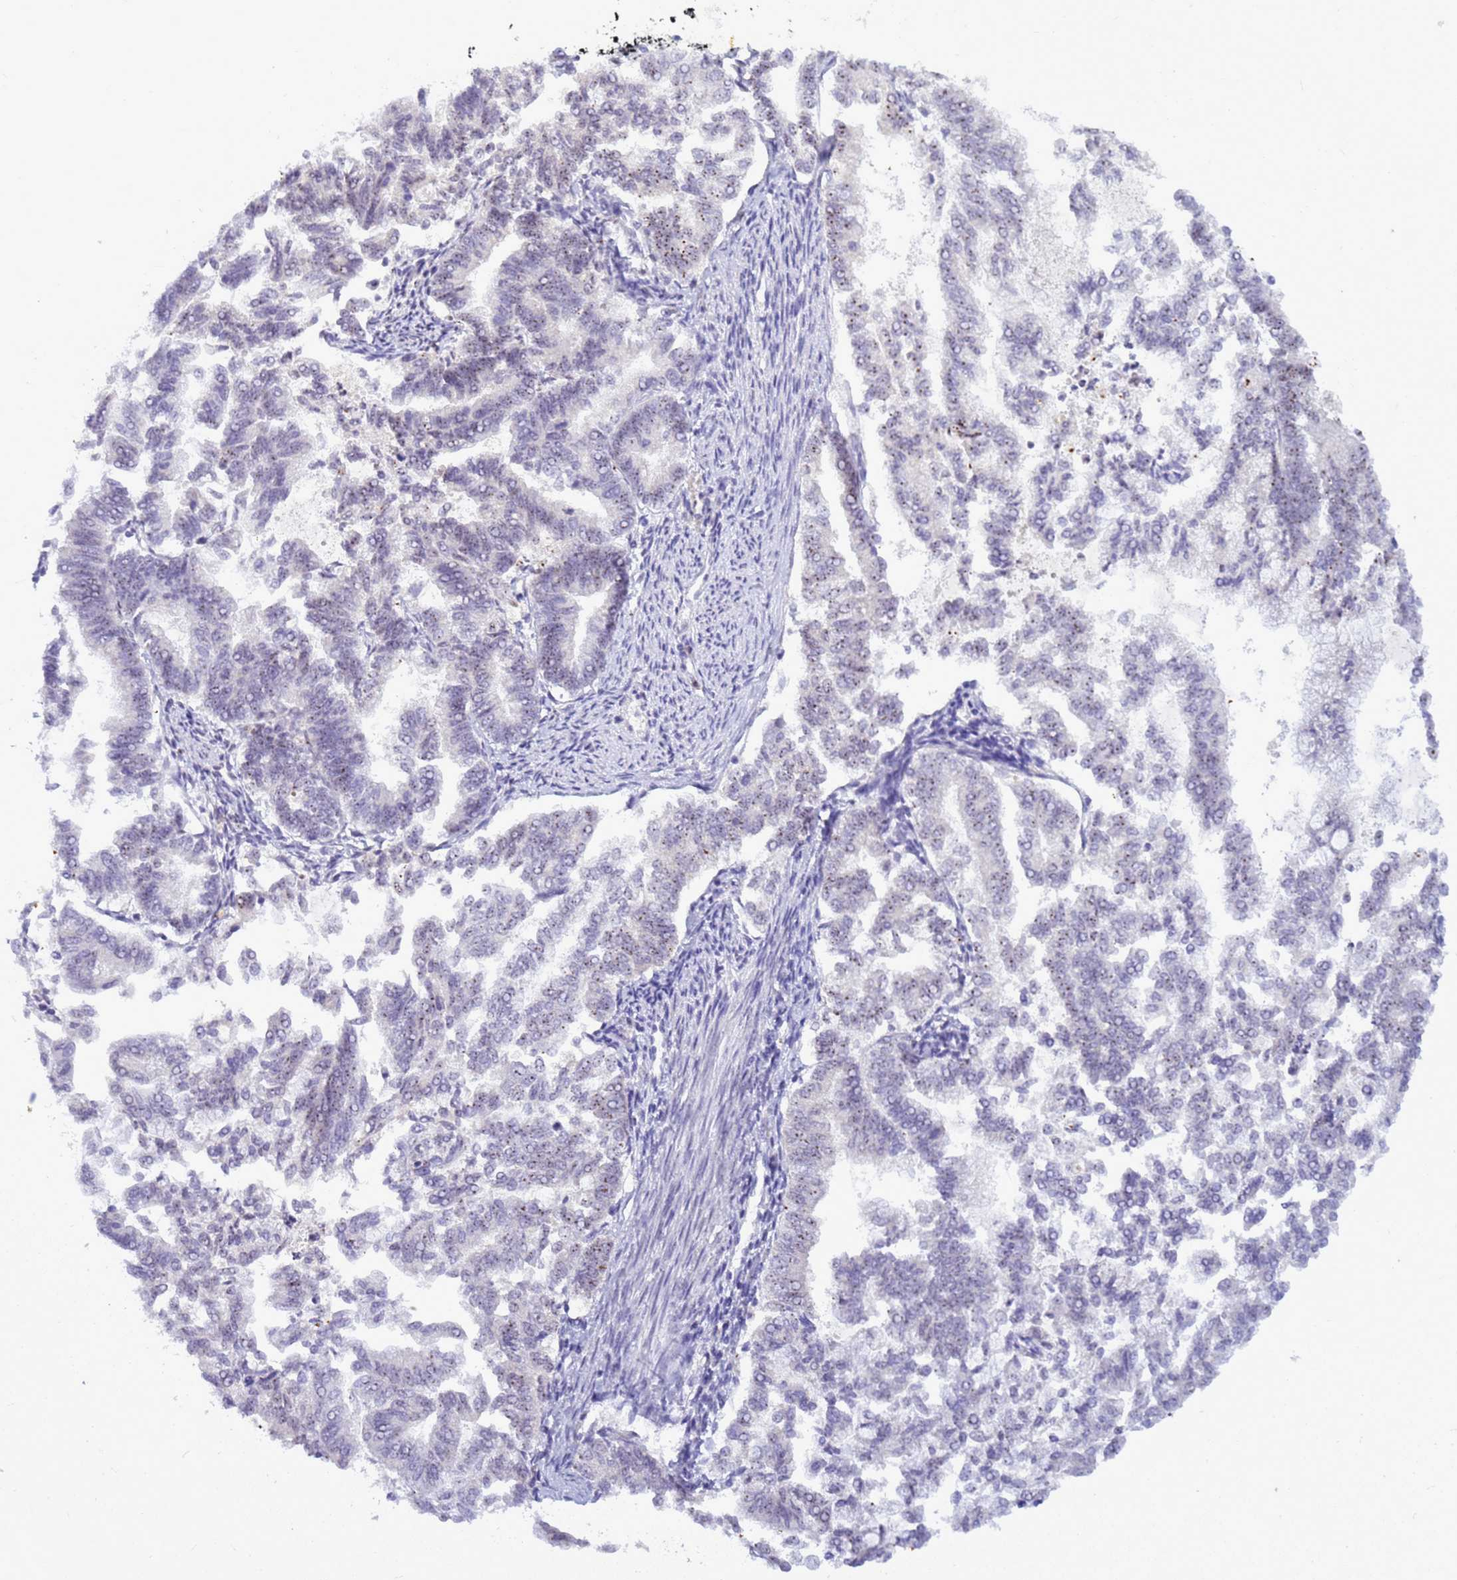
{"staining": {"intensity": "weak", "quantity": "<25%", "location": "nuclear"}, "tissue": "endometrial cancer", "cell_type": "Tumor cells", "image_type": "cancer", "snomed": [{"axis": "morphology", "description": "Adenocarcinoma, NOS"}, {"axis": "topography", "description": "Endometrium"}], "caption": "Adenocarcinoma (endometrial) was stained to show a protein in brown. There is no significant positivity in tumor cells.", "gene": "DMRTC2", "patient": {"sex": "female", "age": 79}}